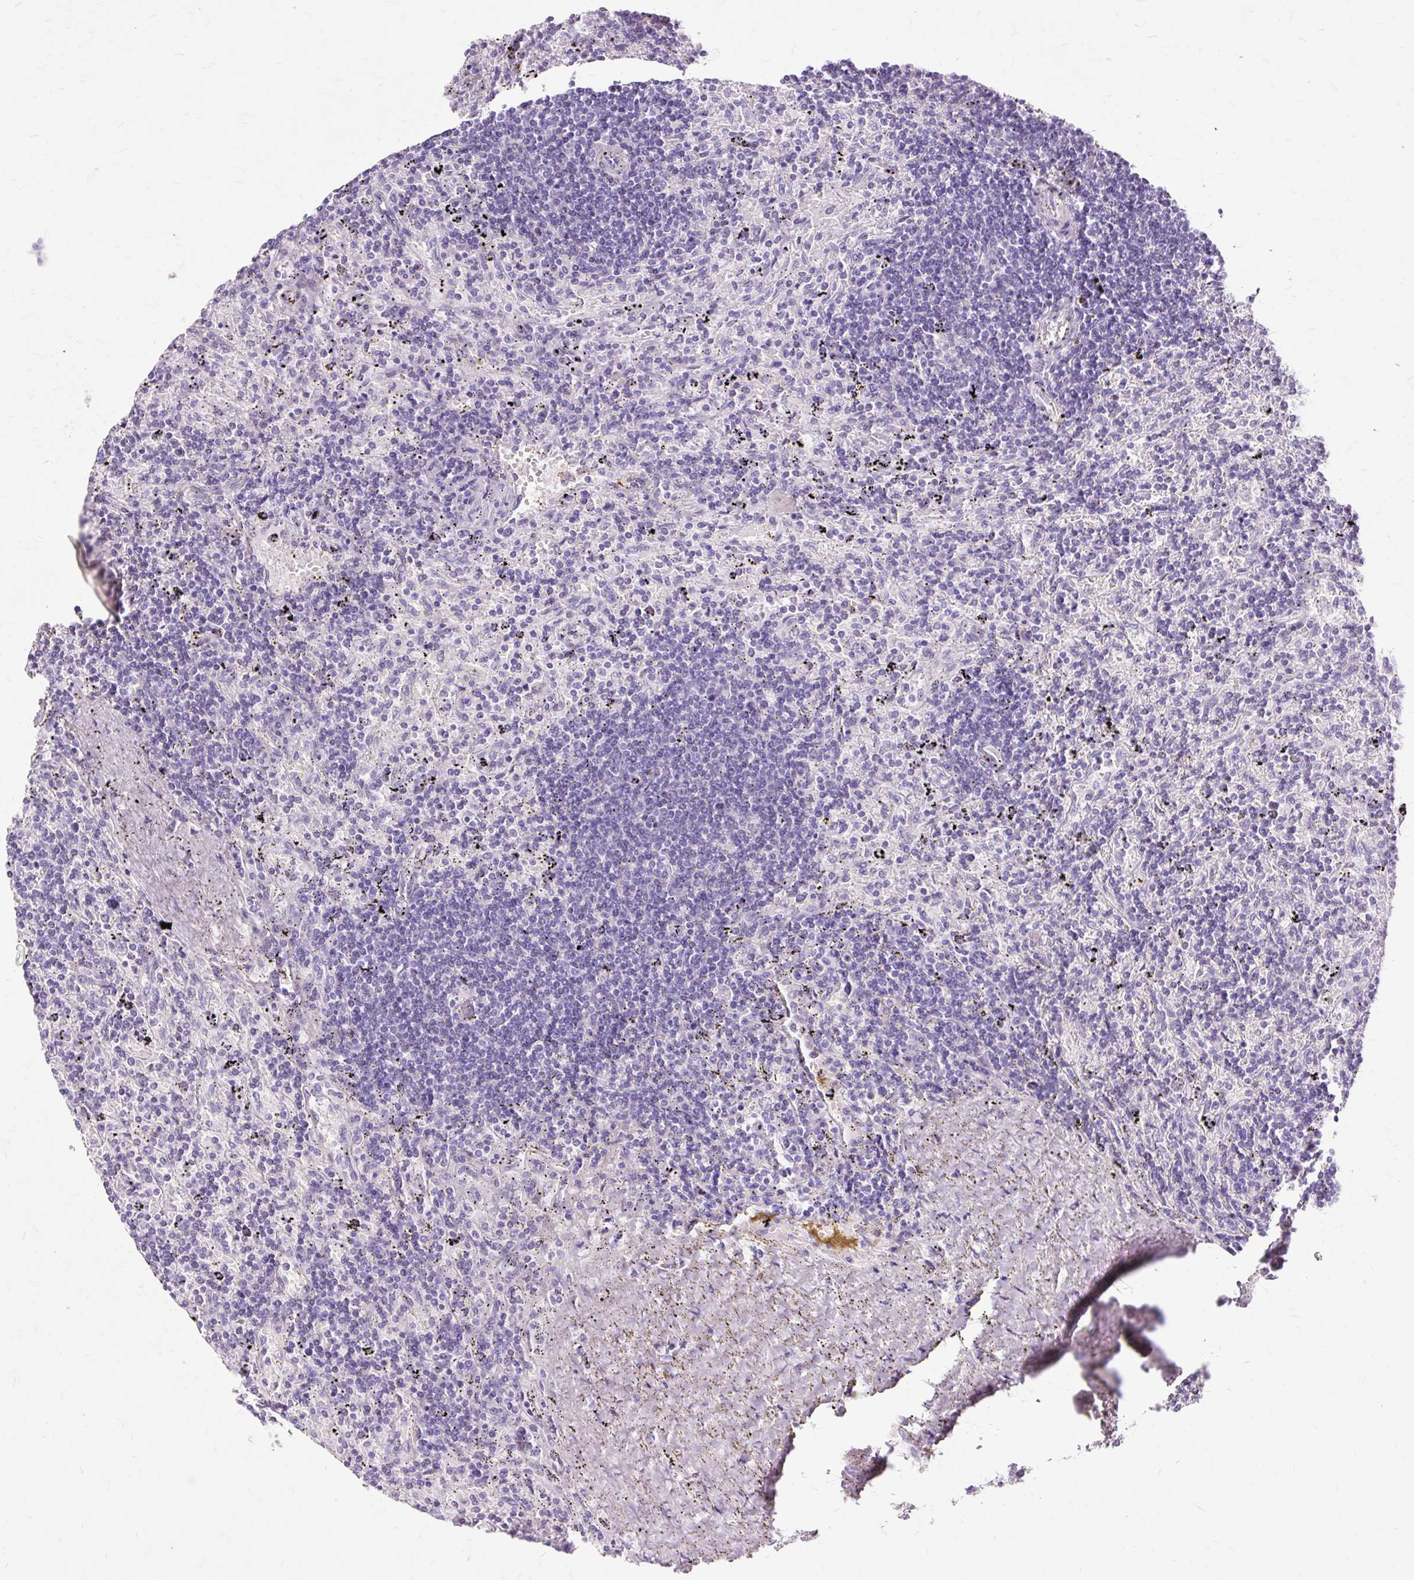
{"staining": {"intensity": "negative", "quantity": "none", "location": "none"}, "tissue": "lymphoma", "cell_type": "Tumor cells", "image_type": "cancer", "snomed": [{"axis": "morphology", "description": "Malignant lymphoma, non-Hodgkin's type, Low grade"}, {"axis": "topography", "description": "Spleen"}], "caption": "There is no significant positivity in tumor cells of lymphoma. The staining was performed using DAB (3,3'-diaminobenzidine) to visualize the protein expression in brown, while the nuclei were stained in blue with hematoxylin (Magnification: 20x).", "gene": "DCTN4", "patient": {"sex": "male", "age": 76}}